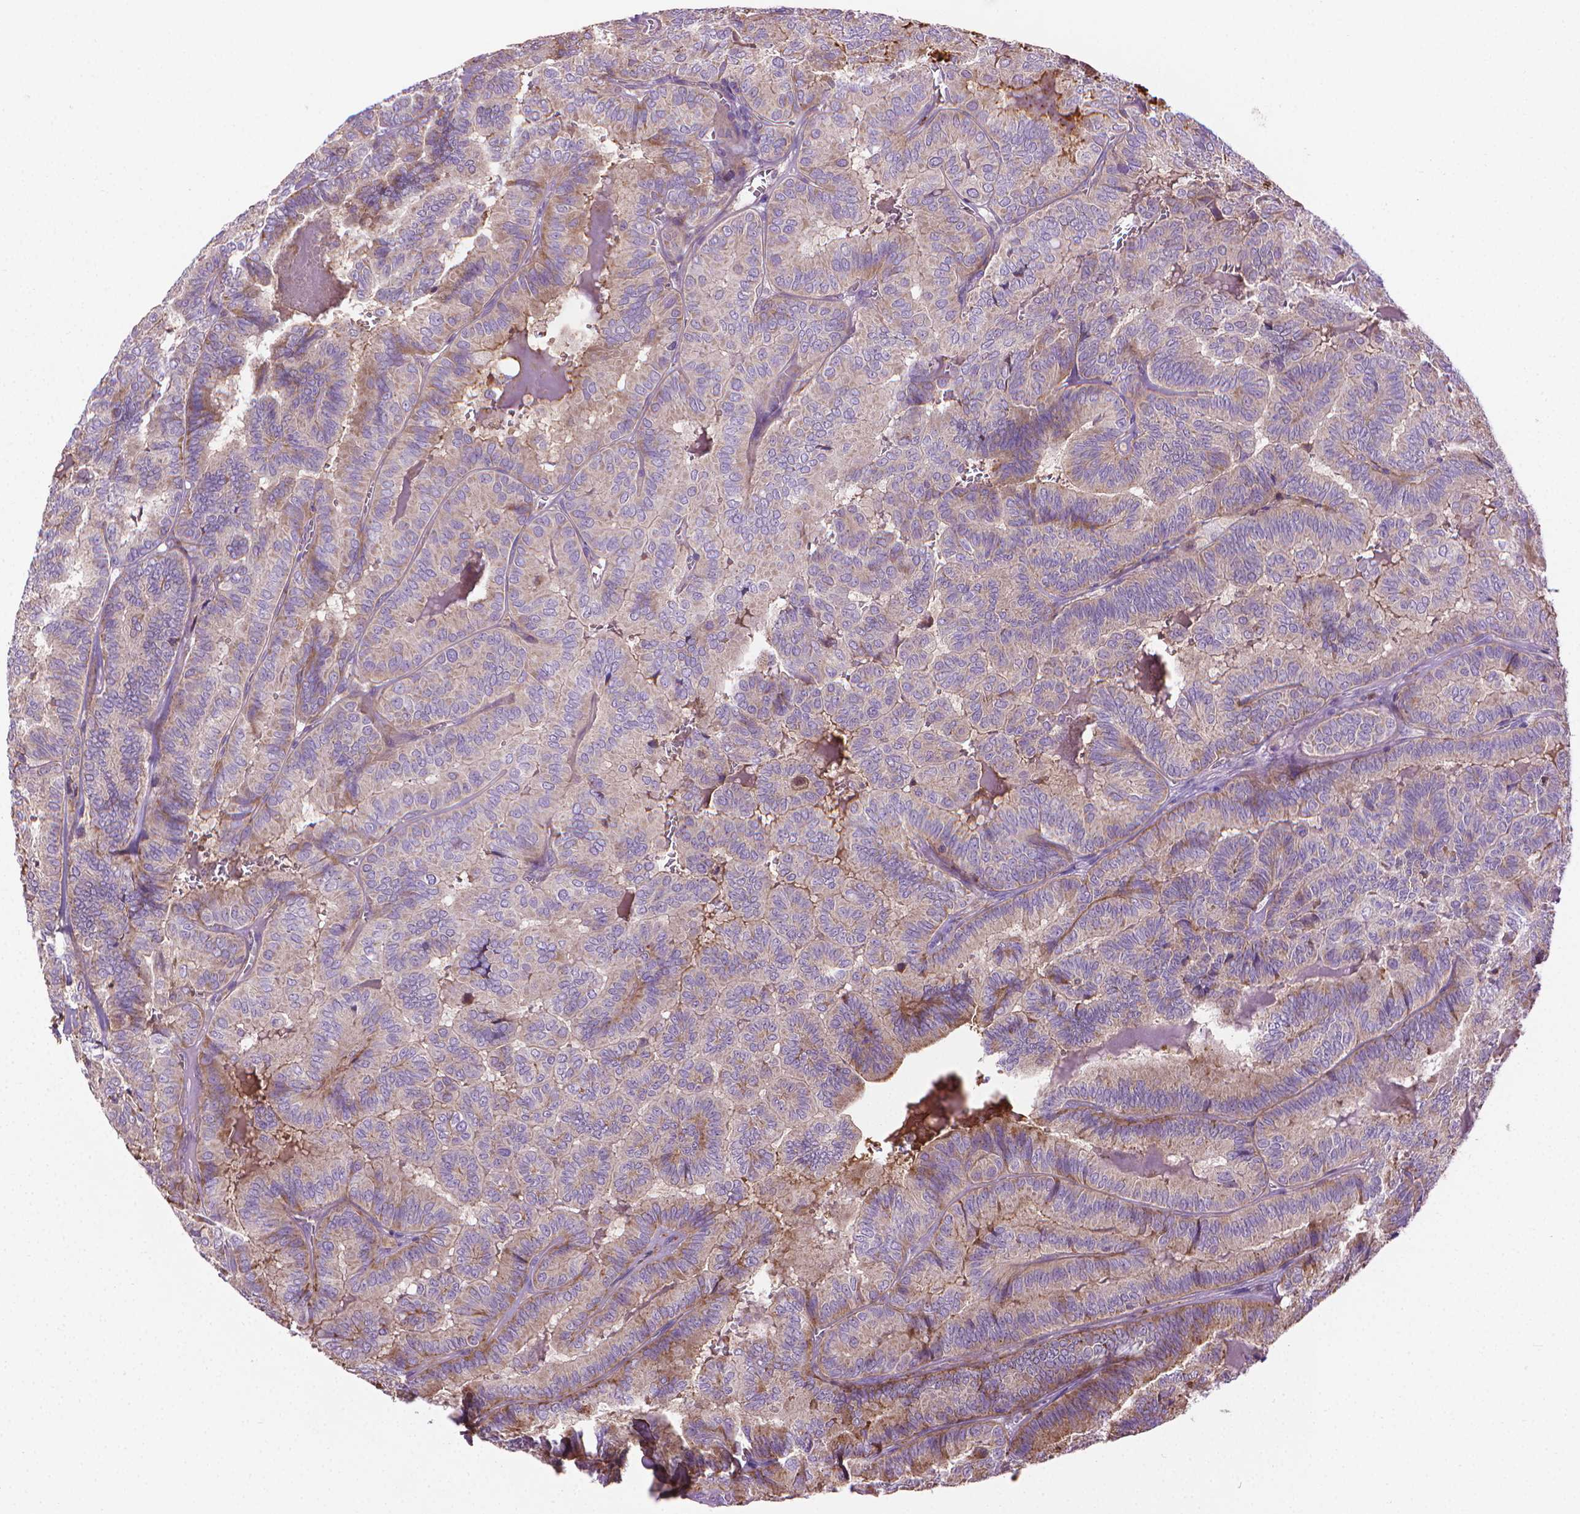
{"staining": {"intensity": "weak", "quantity": "<25%", "location": "cytoplasmic/membranous"}, "tissue": "thyroid cancer", "cell_type": "Tumor cells", "image_type": "cancer", "snomed": [{"axis": "morphology", "description": "Papillary adenocarcinoma, NOS"}, {"axis": "topography", "description": "Thyroid gland"}], "caption": "Immunohistochemistry image of human thyroid cancer stained for a protein (brown), which reveals no positivity in tumor cells. (Immunohistochemistry (ihc), brightfield microscopy, high magnification).", "gene": "SLC51B", "patient": {"sex": "female", "age": 75}}